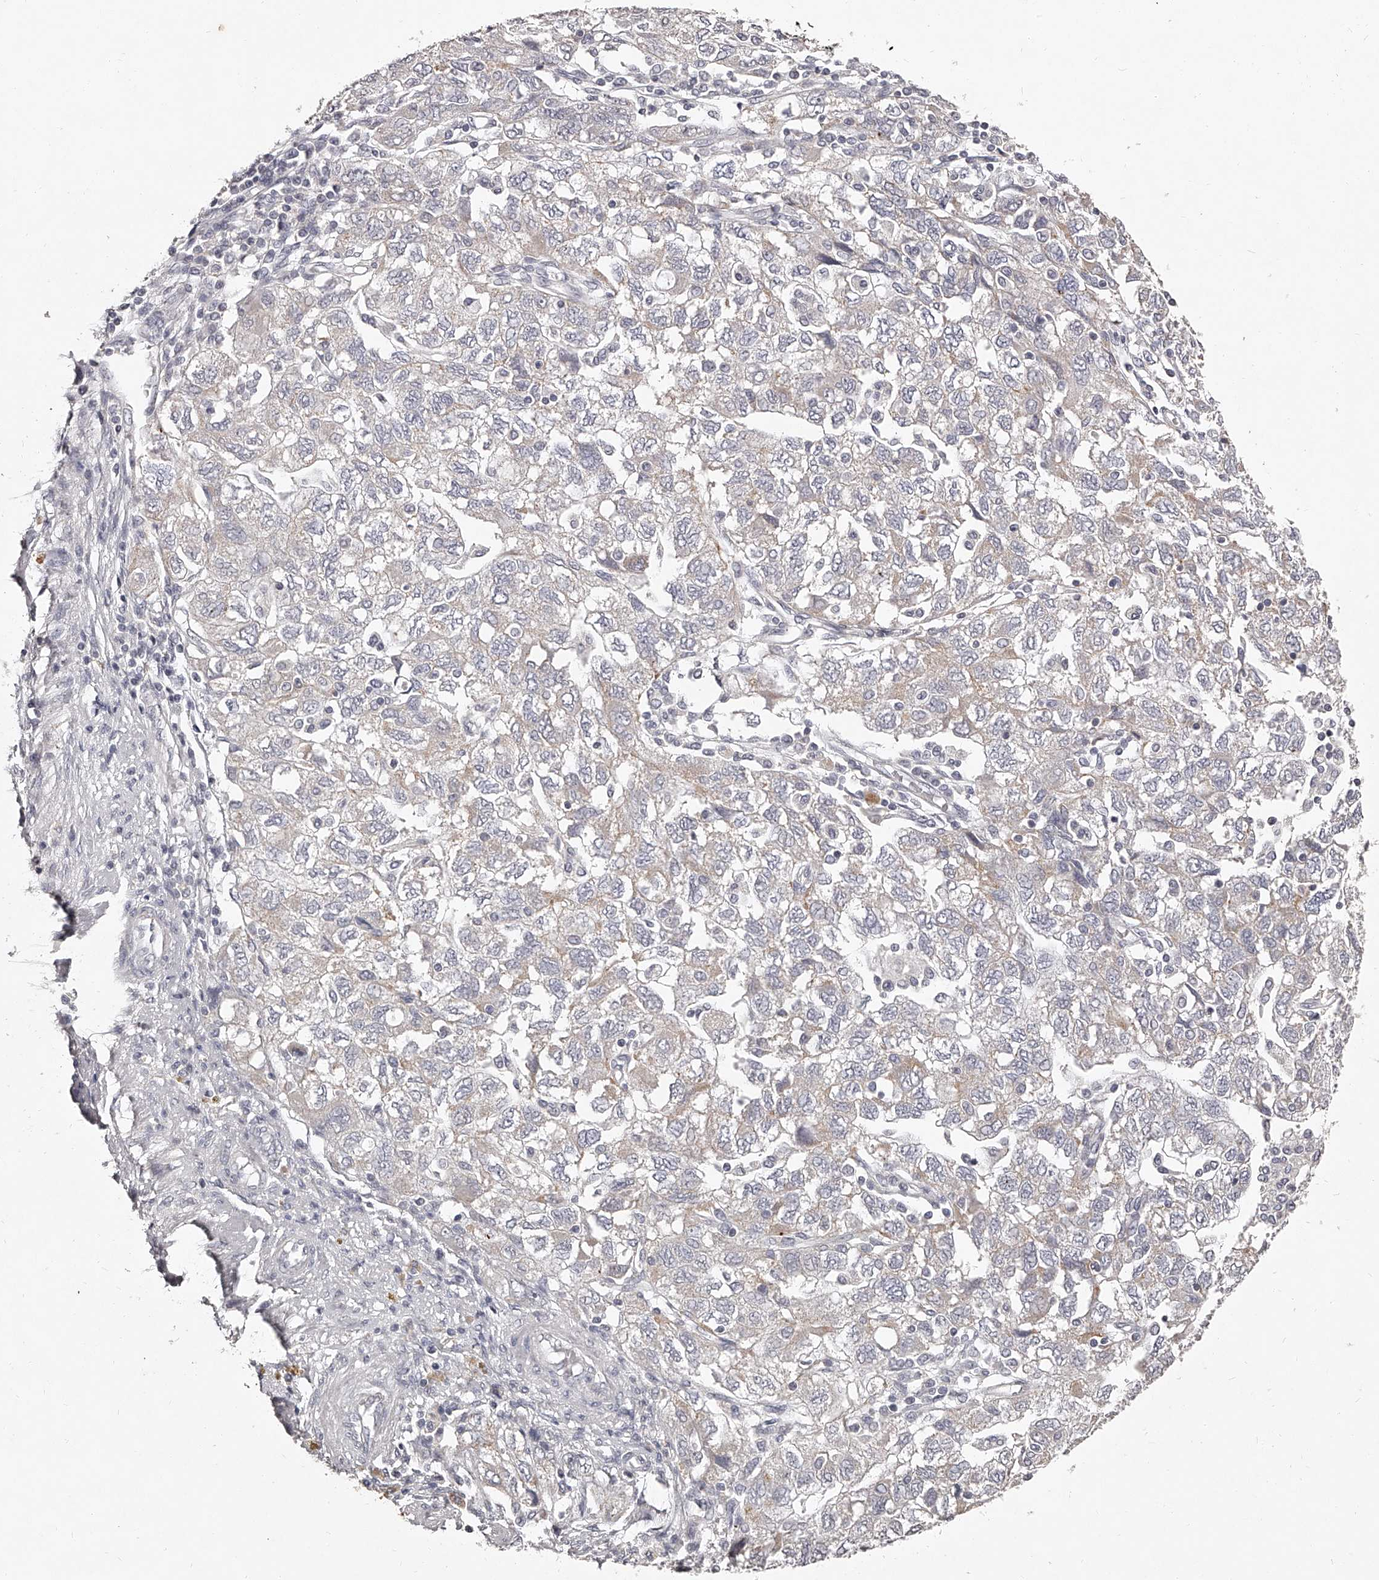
{"staining": {"intensity": "negative", "quantity": "none", "location": "none"}, "tissue": "ovarian cancer", "cell_type": "Tumor cells", "image_type": "cancer", "snomed": [{"axis": "morphology", "description": "Carcinoma, NOS"}, {"axis": "morphology", "description": "Cystadenocarcinoma, serous, NOS"}, {"axis": "topography", "description": "Ovary"}], "caption": "A photomicrograph of human ovarian serous cystadenocarcinoma is negative for staining in tumor cells.", "gene": "NT5DC1", "patient": {"sex": "female", "age": 69}}